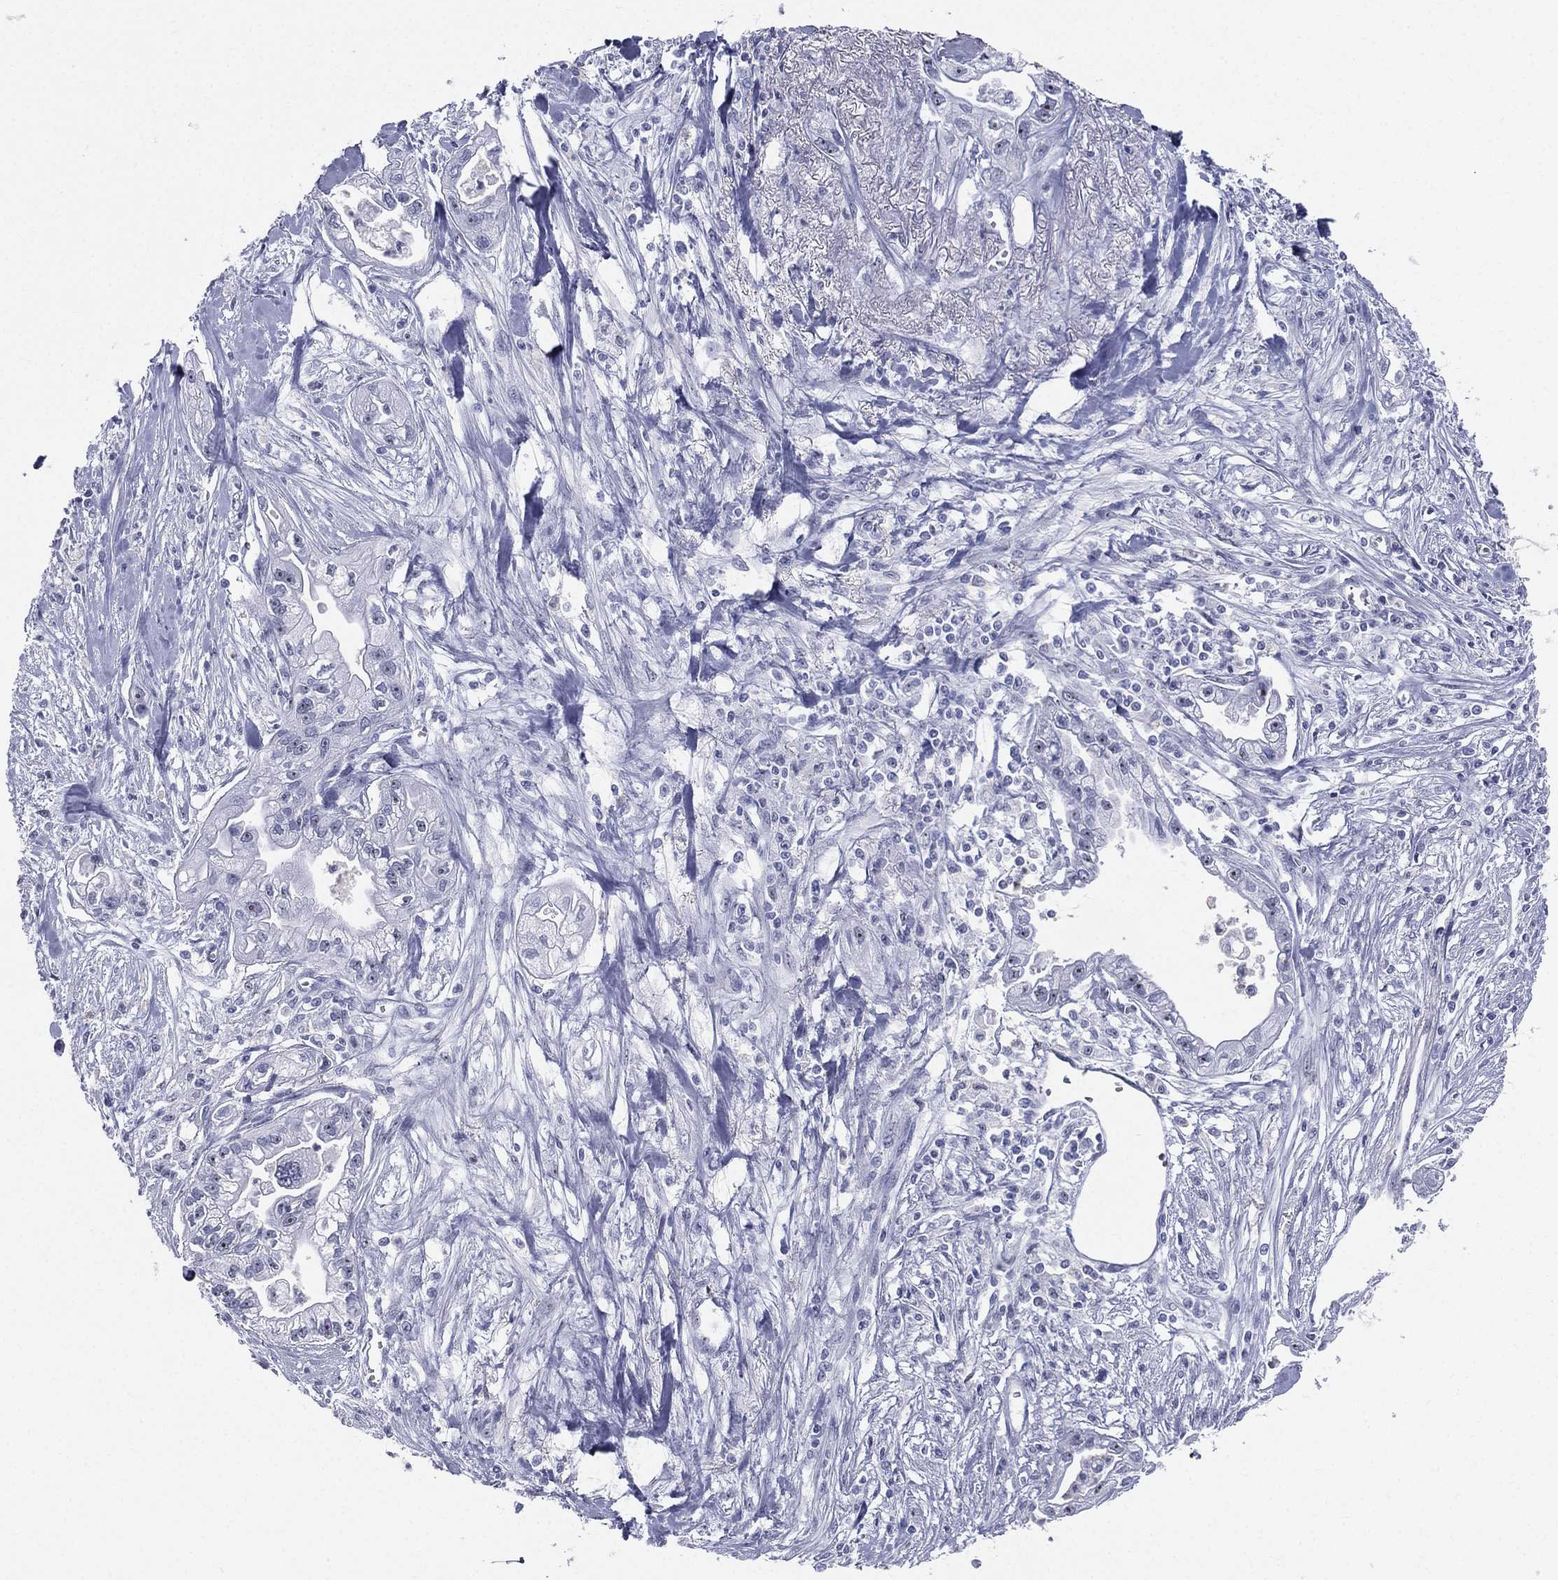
{"staining": {"intensity": "negative", "quantity": "none", "location": "none"}, "tissue": "pancreatic cancer", "cell_type": "Tumor cells", "image_type": "cancer", "snomed": [{"axis": "morphology", "description": "Adenocarcinoma, NOS"}, {"axis": "topography", "description": "Pancreas"}], "caption": "A histopathology image of human pancreatic cancer (adenocarcinoma) is negative for staining in tumor cells.", "gene": "CD22", "patient": {"sex": "male", "age": 70}}